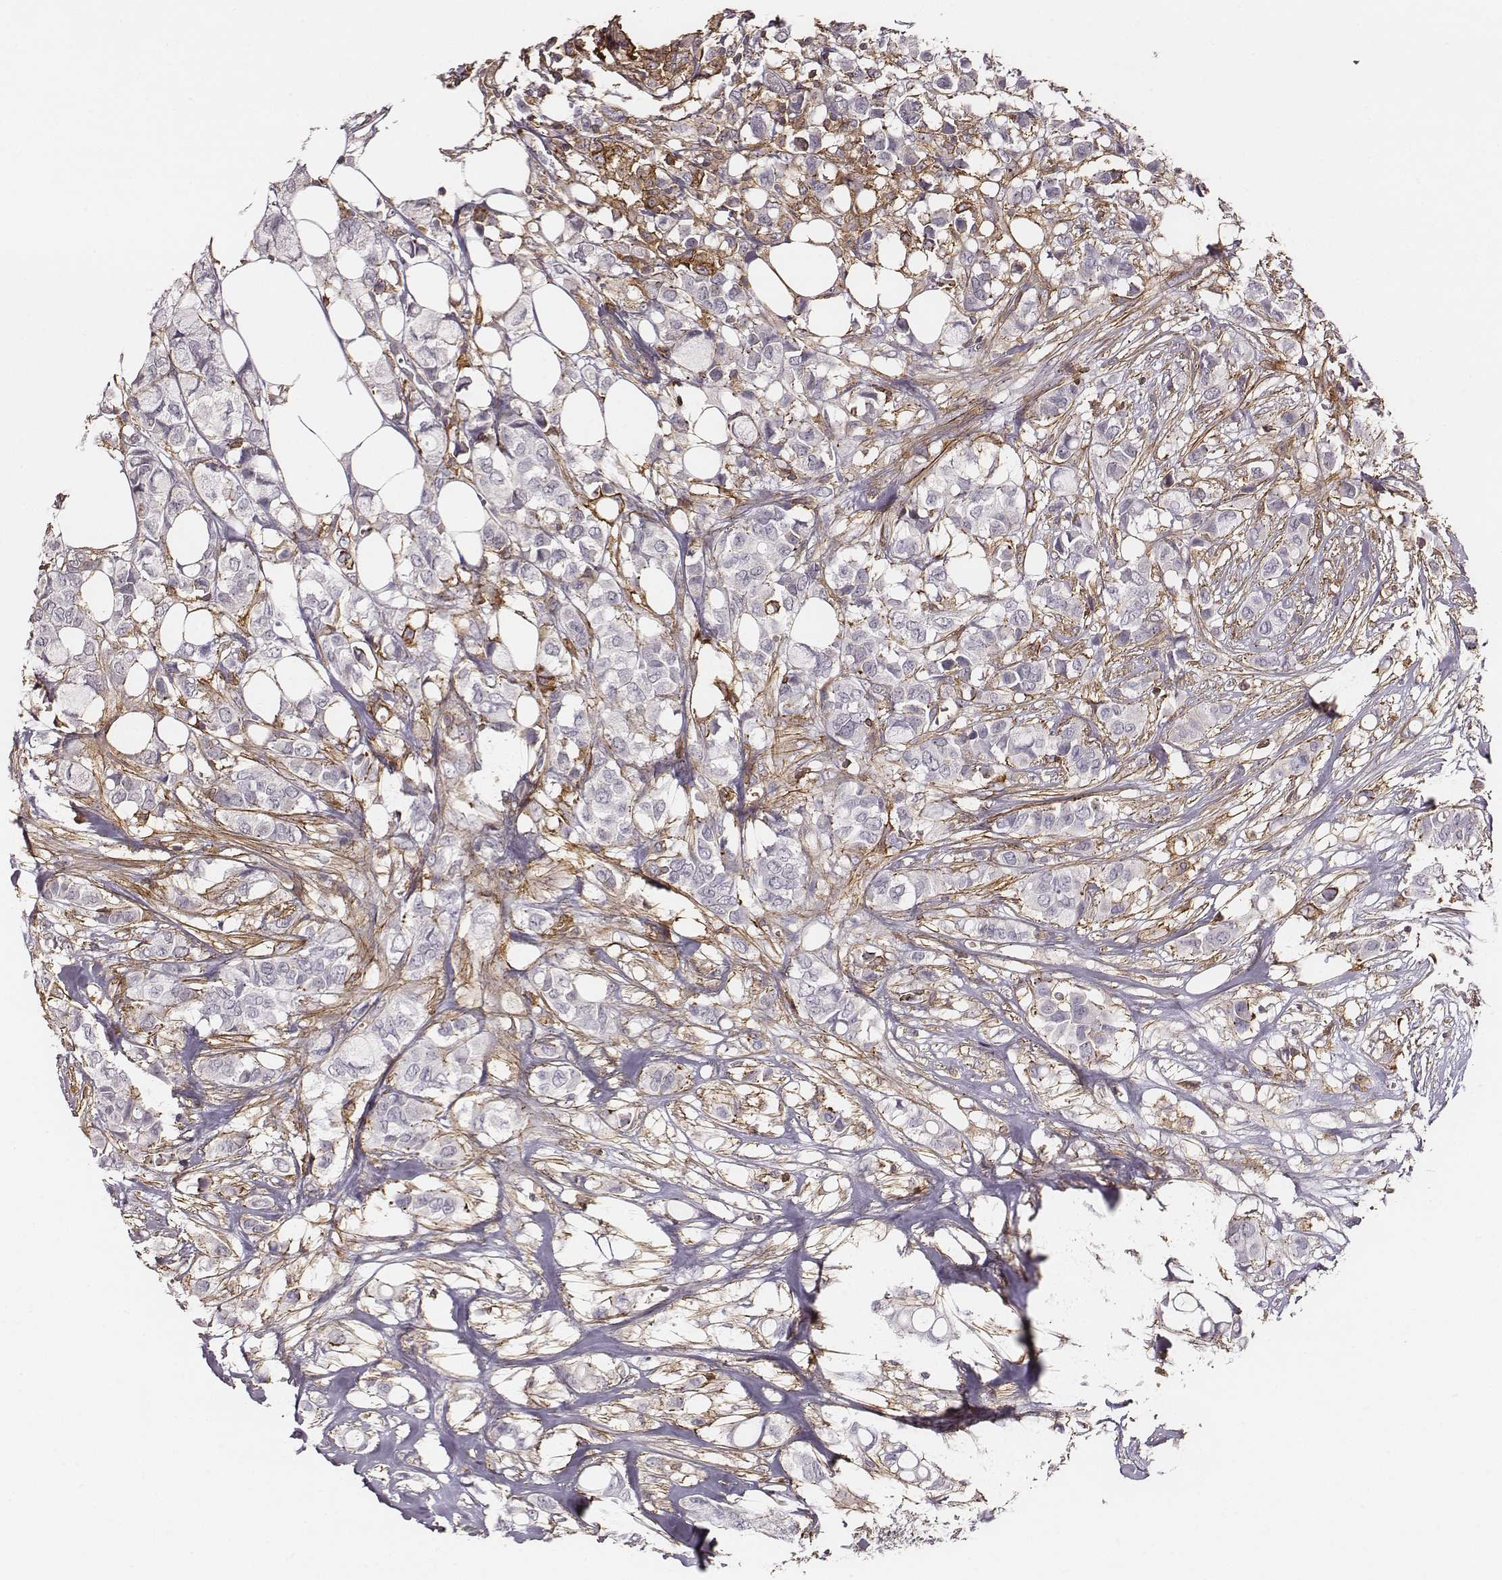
{"staining": {"intensity": "negative", "quantity": "none", "location": "none"}, "tissue": "breast cancer", "cell_type": "Tumor cells", "image_type": "cancer", "snomed": [{"axis": "morphology", "description": "Duct carcinoma"}, {"axis": "topography", "description": "Breast"}], "caption": "This is an immunohistochemistry photomicrograph of breast cancer. There is no positivity in tumor cells.", "gene": "ZYX", "patient": {"sex": "female", "age": 85}}